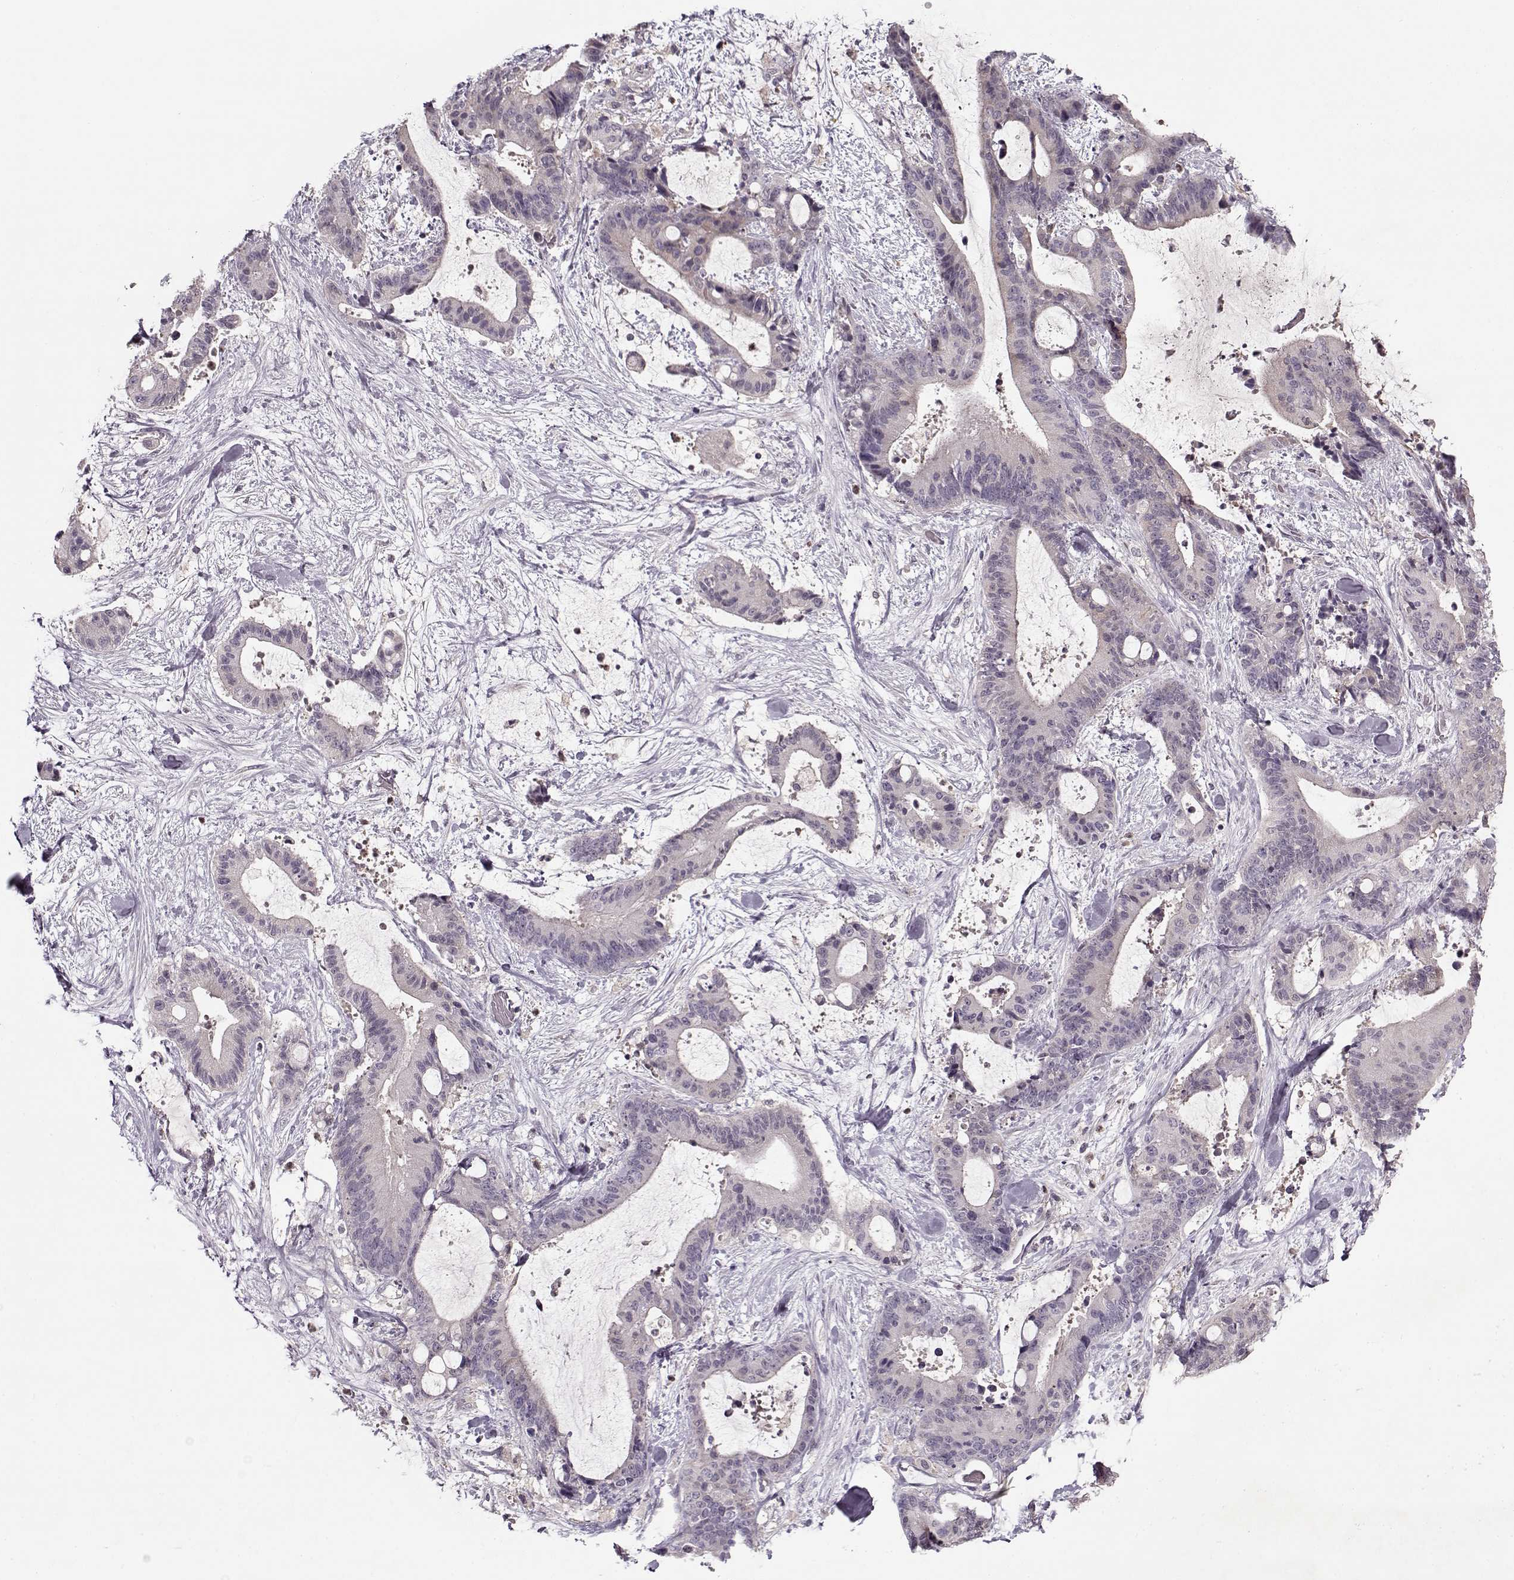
{"staining": {"intensity": "negative", "quantity": "none", "location": "none"}, "tissue": "liver cancer", "cell_type": "Tumor cells", "image_type": "cancer", "snomed": [{"axis": "morphology", "description": "Cholangiocarcinoma"}, {"axis": "topography", "description": "Liver"}], "caption": "An immunohistochemistry (IHC) photomicrograph of liver cholangiocarcinoma is shown. There is no staining in tumor cells of liver cholangiocarcinoma. (DAB immunohistochemistry (IHC) with hematoxylin counter stain).", "gene": "ACOT11", "patient": {"sex": "female", "age": 73}}